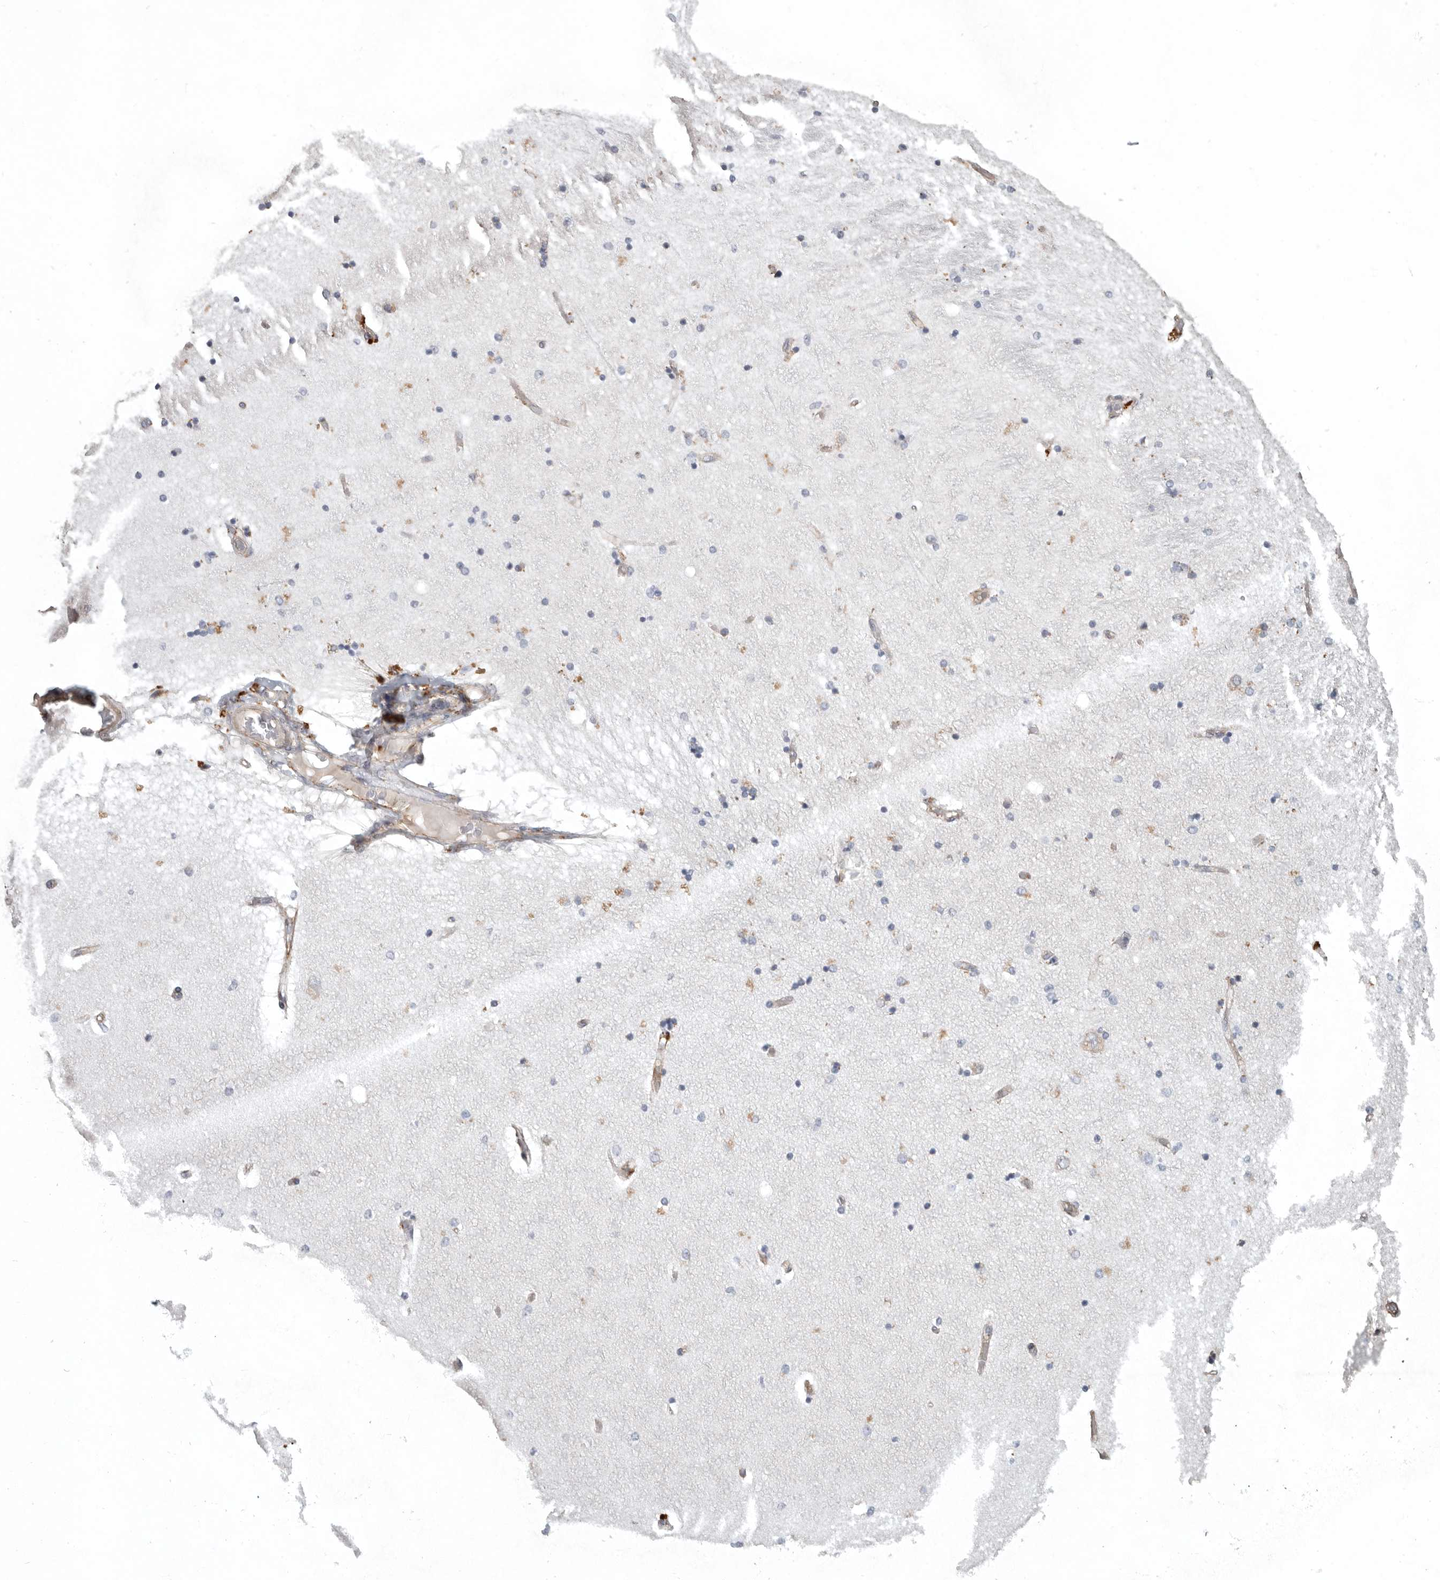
{"staining": {"intensity": "weak", "quantity": "<25%", "location": "cytoplasmic/membranous"}, "tissue": "hippocampus", "cell_type": "Glial cells", "image_type": "normal", "snomed": [{"axis": "morphology", "description": "Normal tissue, NOS"}, {"axis": "topography", "description": "Hippocampus"}], "caption": "Immunohistochemistry micrograph of normal hippocampus: human hippocampus stained with DAB (3,3'-diaminobenzidine) exhibits no significant protein staining in glial cells.", "gene": "LONRF1", "patient": {"sex": "female", "age": 54}}